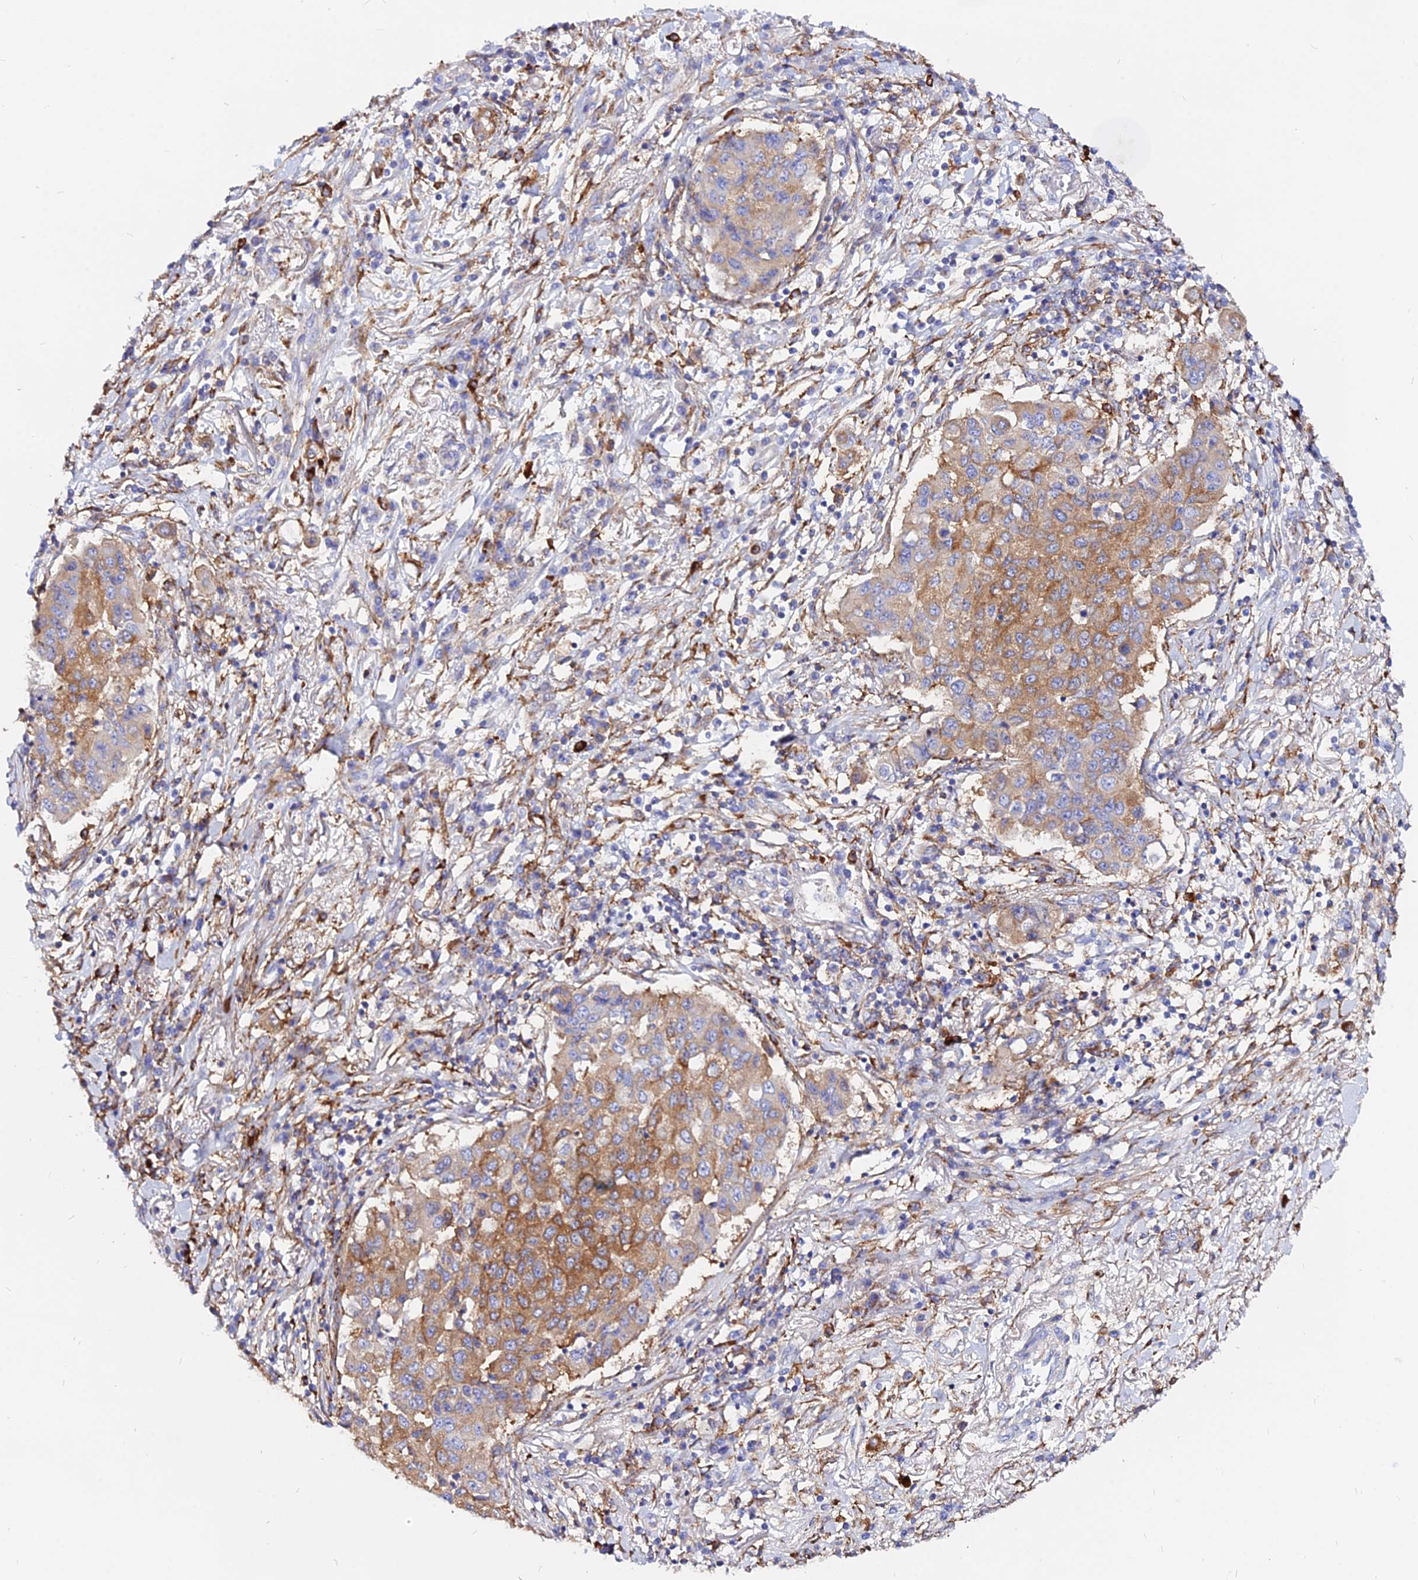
{"staining": {"intensity": "moderate", "quantity": ">75%", "location": "cytoplasmic/membranous"}, "tissue": "lung cancer", "cell_type": "Tumor cells", "image_type": "cancer", "snomed": [{"axis": "morphology", "description": "Squamous cell carcinoma, NOS"}, {"axis": "topography", "description": "Lung"}], "caption": "Tumor cells exhibit medium levels of moderate cytoplasmic/membranous positivity in approximately >75% of cells in lung cancer.", "gene": "AGTRAP", "patient": {"sex": "male", "age": 74}}